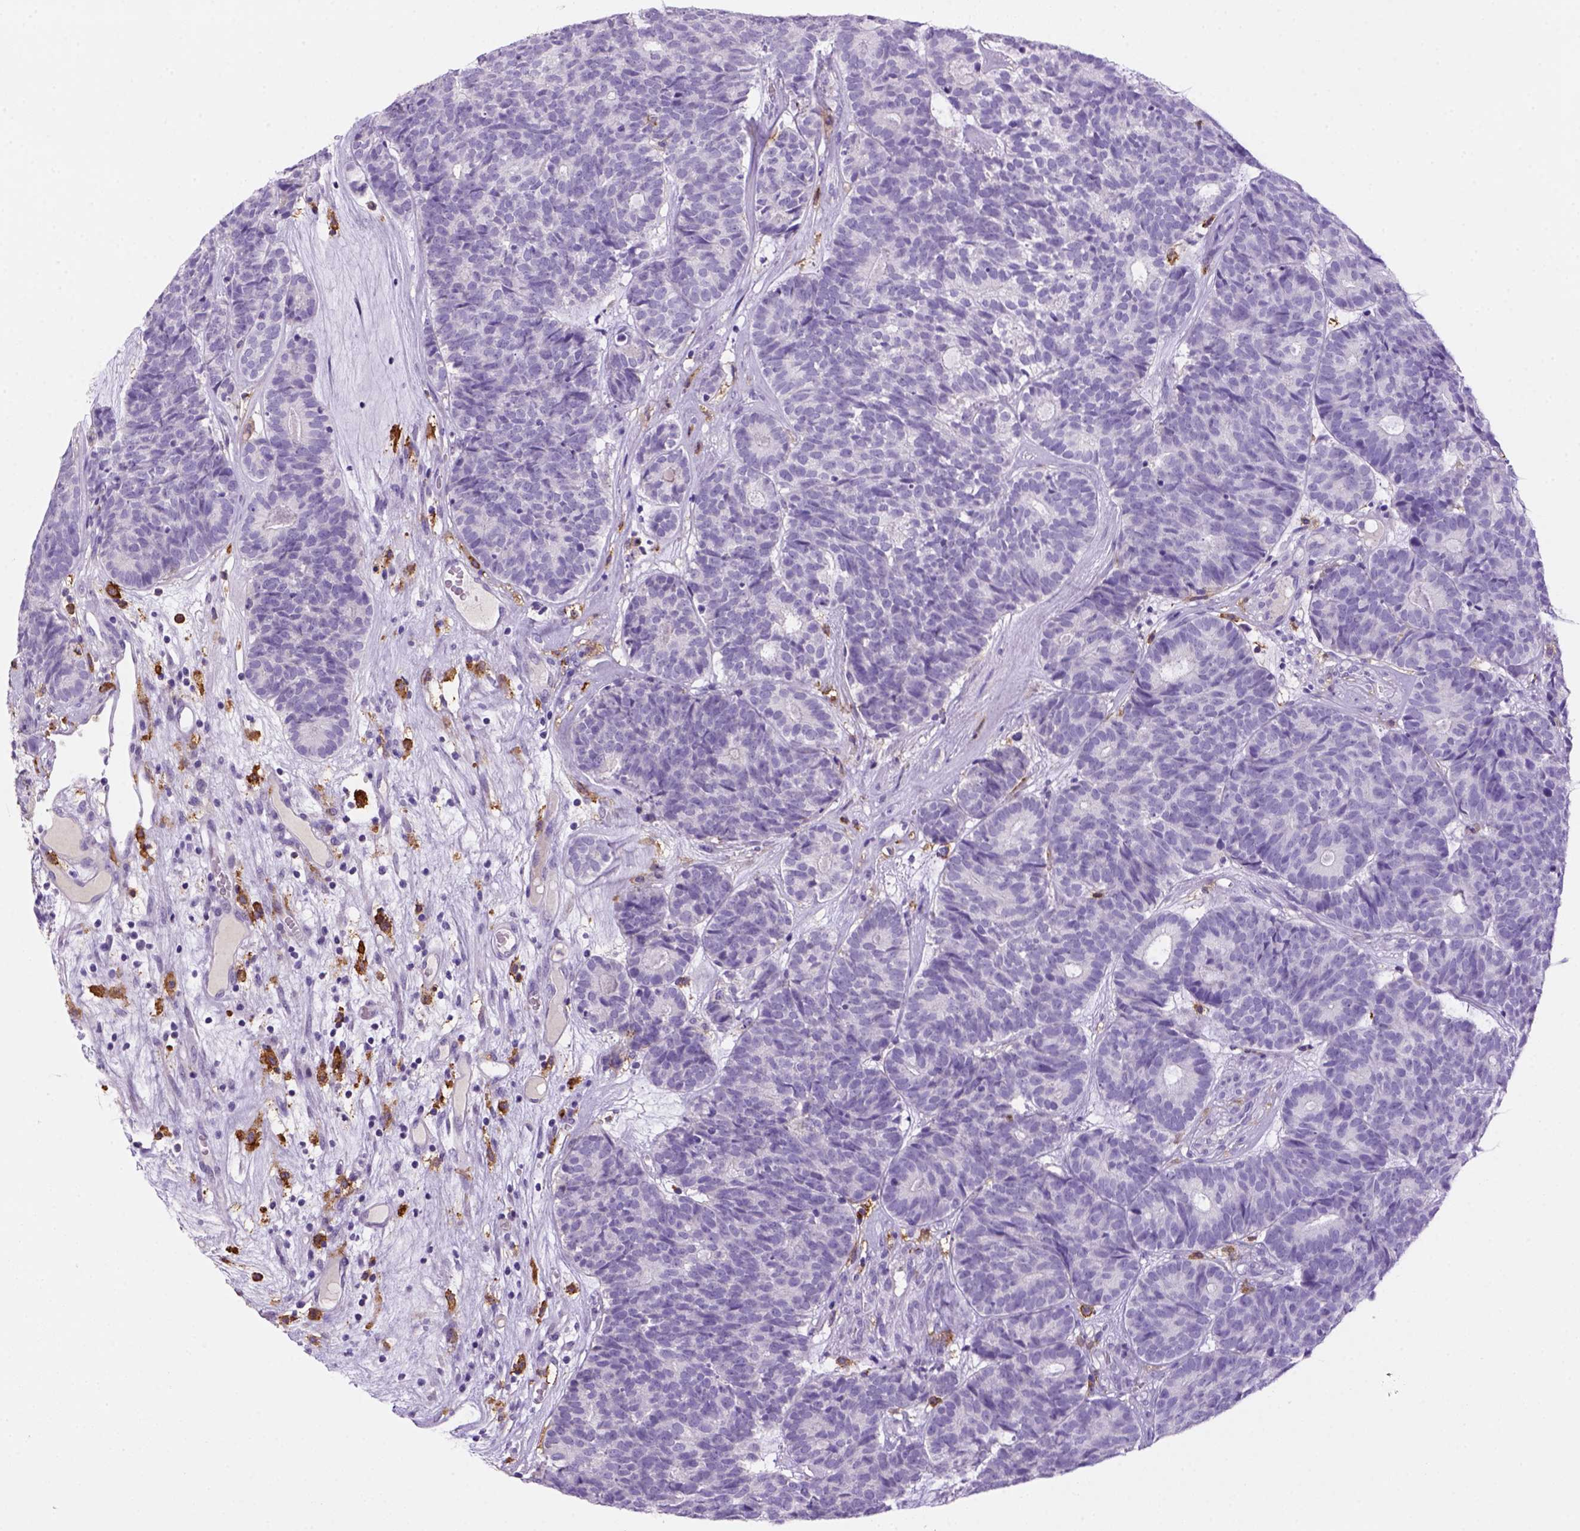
{"staining": {"intensity": "negative", "quantity": "none", "location": "none"}, "tissue": "head and neck cancer", "cell_type": "Tumor cells", "image_type": "cancer", "snomed": [{"axis": "morphology", "description": "Adenocarcinoma, NOS"}, {"axis": "topography", "description": "Head-Neck"}], "caption": "Tumor cells show no significant staining in head and neck cancer (adenocarcinoma).", "gene": "CD14", "patient": {"sex": "female", "age": 81}}